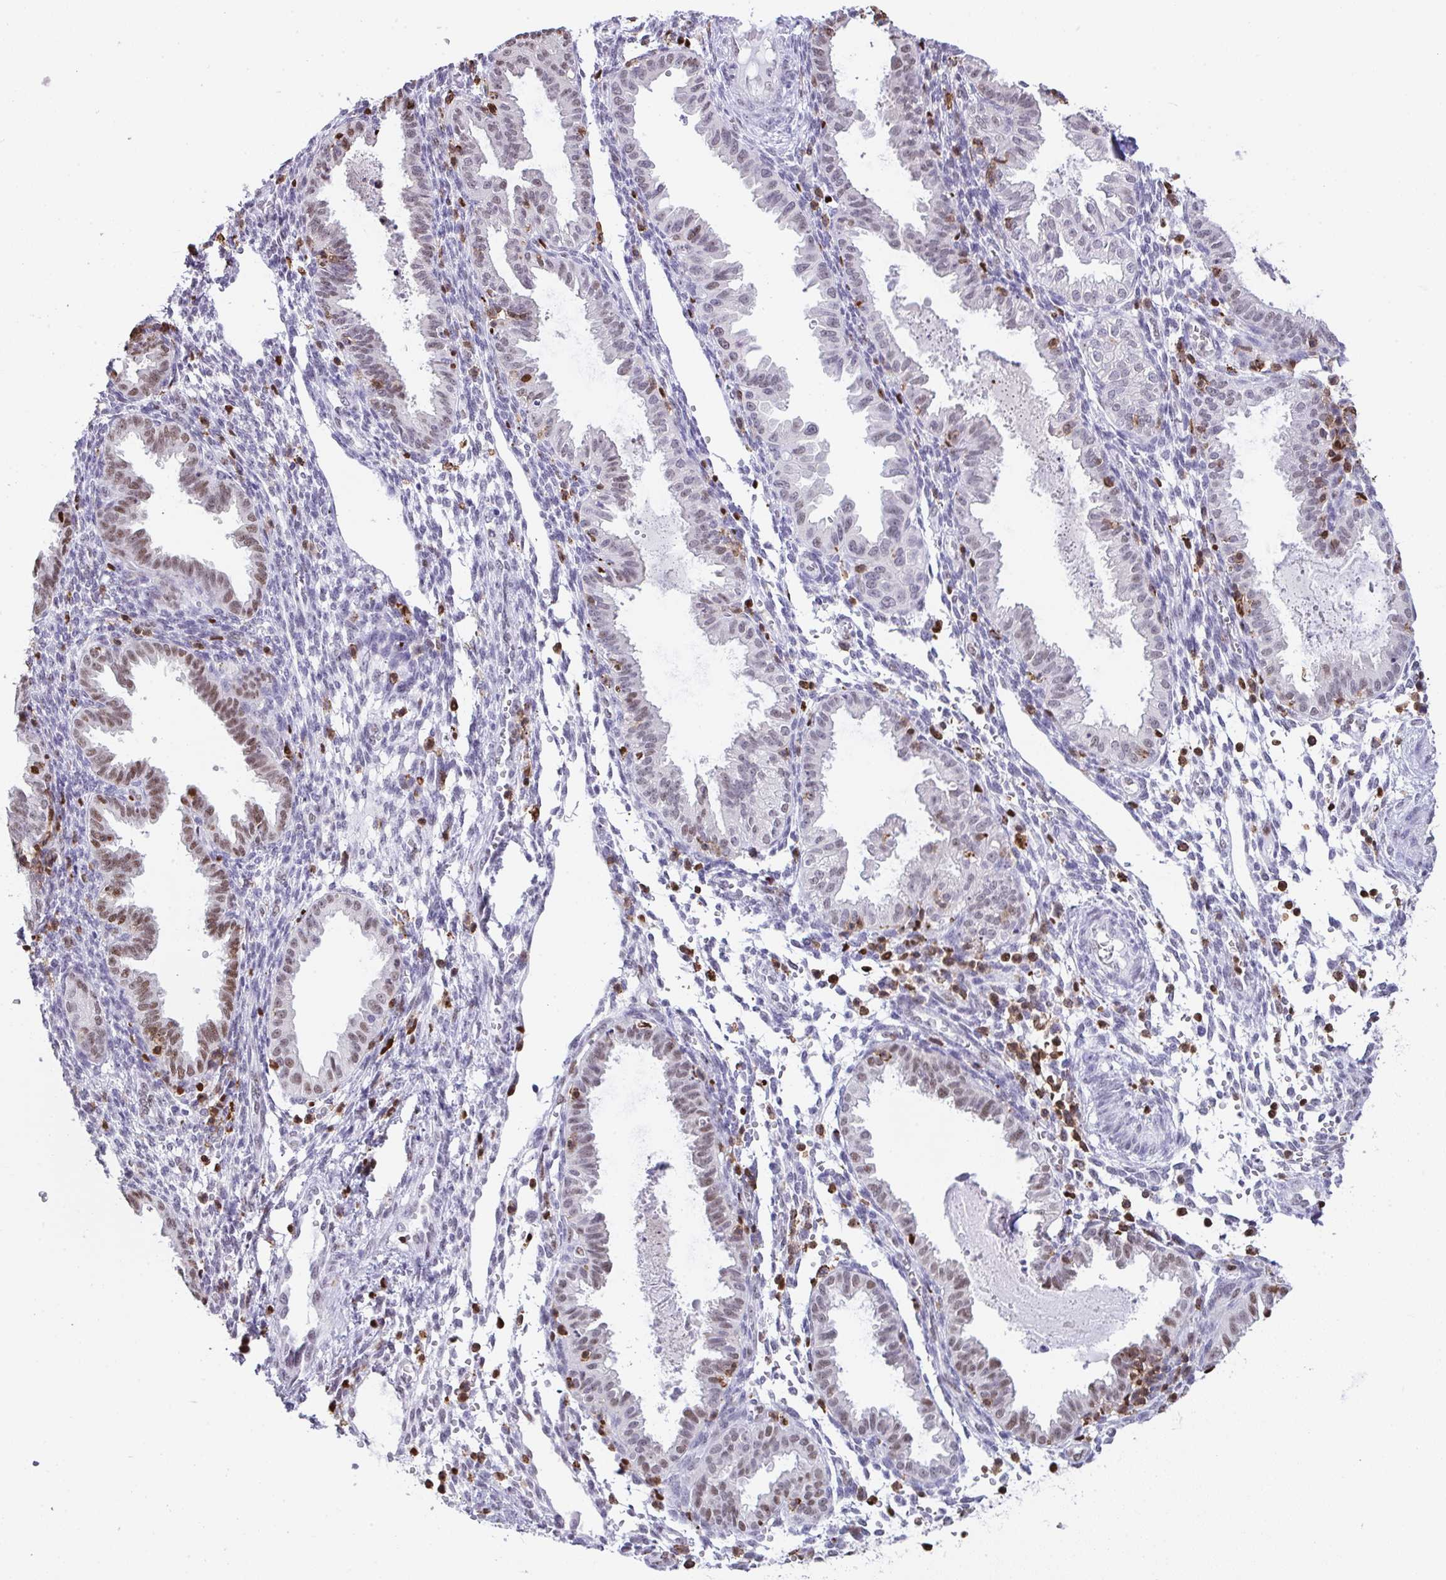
{"staining": {"intensity": "moderate", "quantity": "<25%", "location": "nuclear"}, "tissue": "endometrium", "cell_type": "Cells in endometrial stroma", "image_type": "normal", "snomed": [{"axis": "morphology", "description": "Normal tissue, NOS"}, {"axis": "topography", "description": "Endometrium"}], "caption": "Endometrium stained with DAB IHC demonstrates low levels of moderate nuclear staining in approximately <25% of cells in endometrial stroma. (IHC, brightfield microscopy, high magnification).", "gene": "BTBD10", "patient": {"sex": "female", "age": 33}}